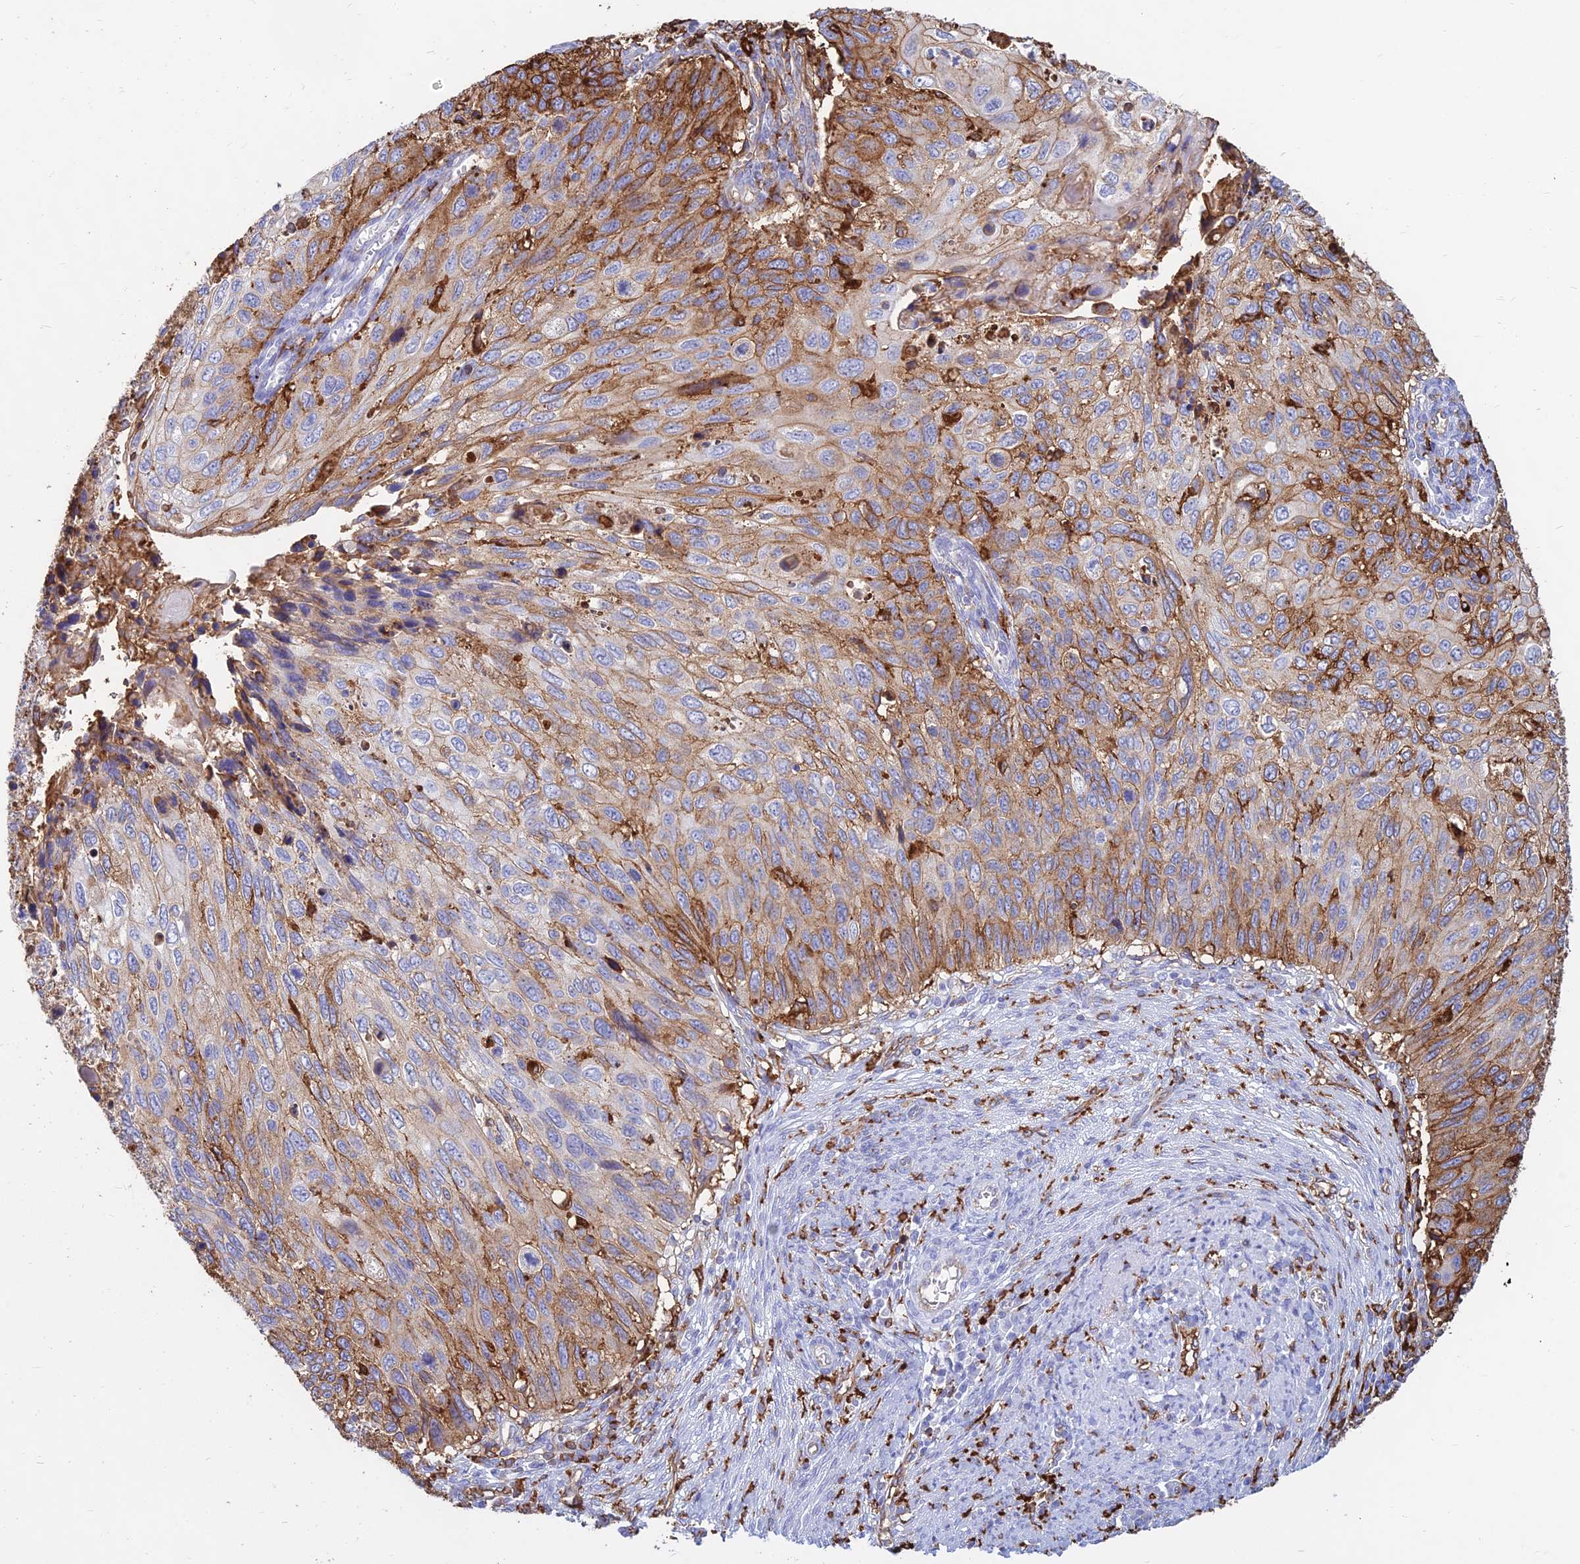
{"staining": {"intensity": "moderate", "quantity": "25%-75%", "location": "cytoplasmic/membranous"}, "tissue": "cervical cancer", "cell_type": "Tumor cells", "image_type": "cancer", "snomed": [{"axis": "morphology", "description": "Squamous cell carcinoma, NOS"}, {"axis": "topography", "description": "Cervix"}], "caption": "Human squamous cell carcinoma (cervical) stained for a protein (brown) displays moderate cytoplasmic/membranous positive expression in approximately 25%-75% of tumor cells.", "gene": "HLA-DRB1", "patient": {"sex": "female", "age": 70}}